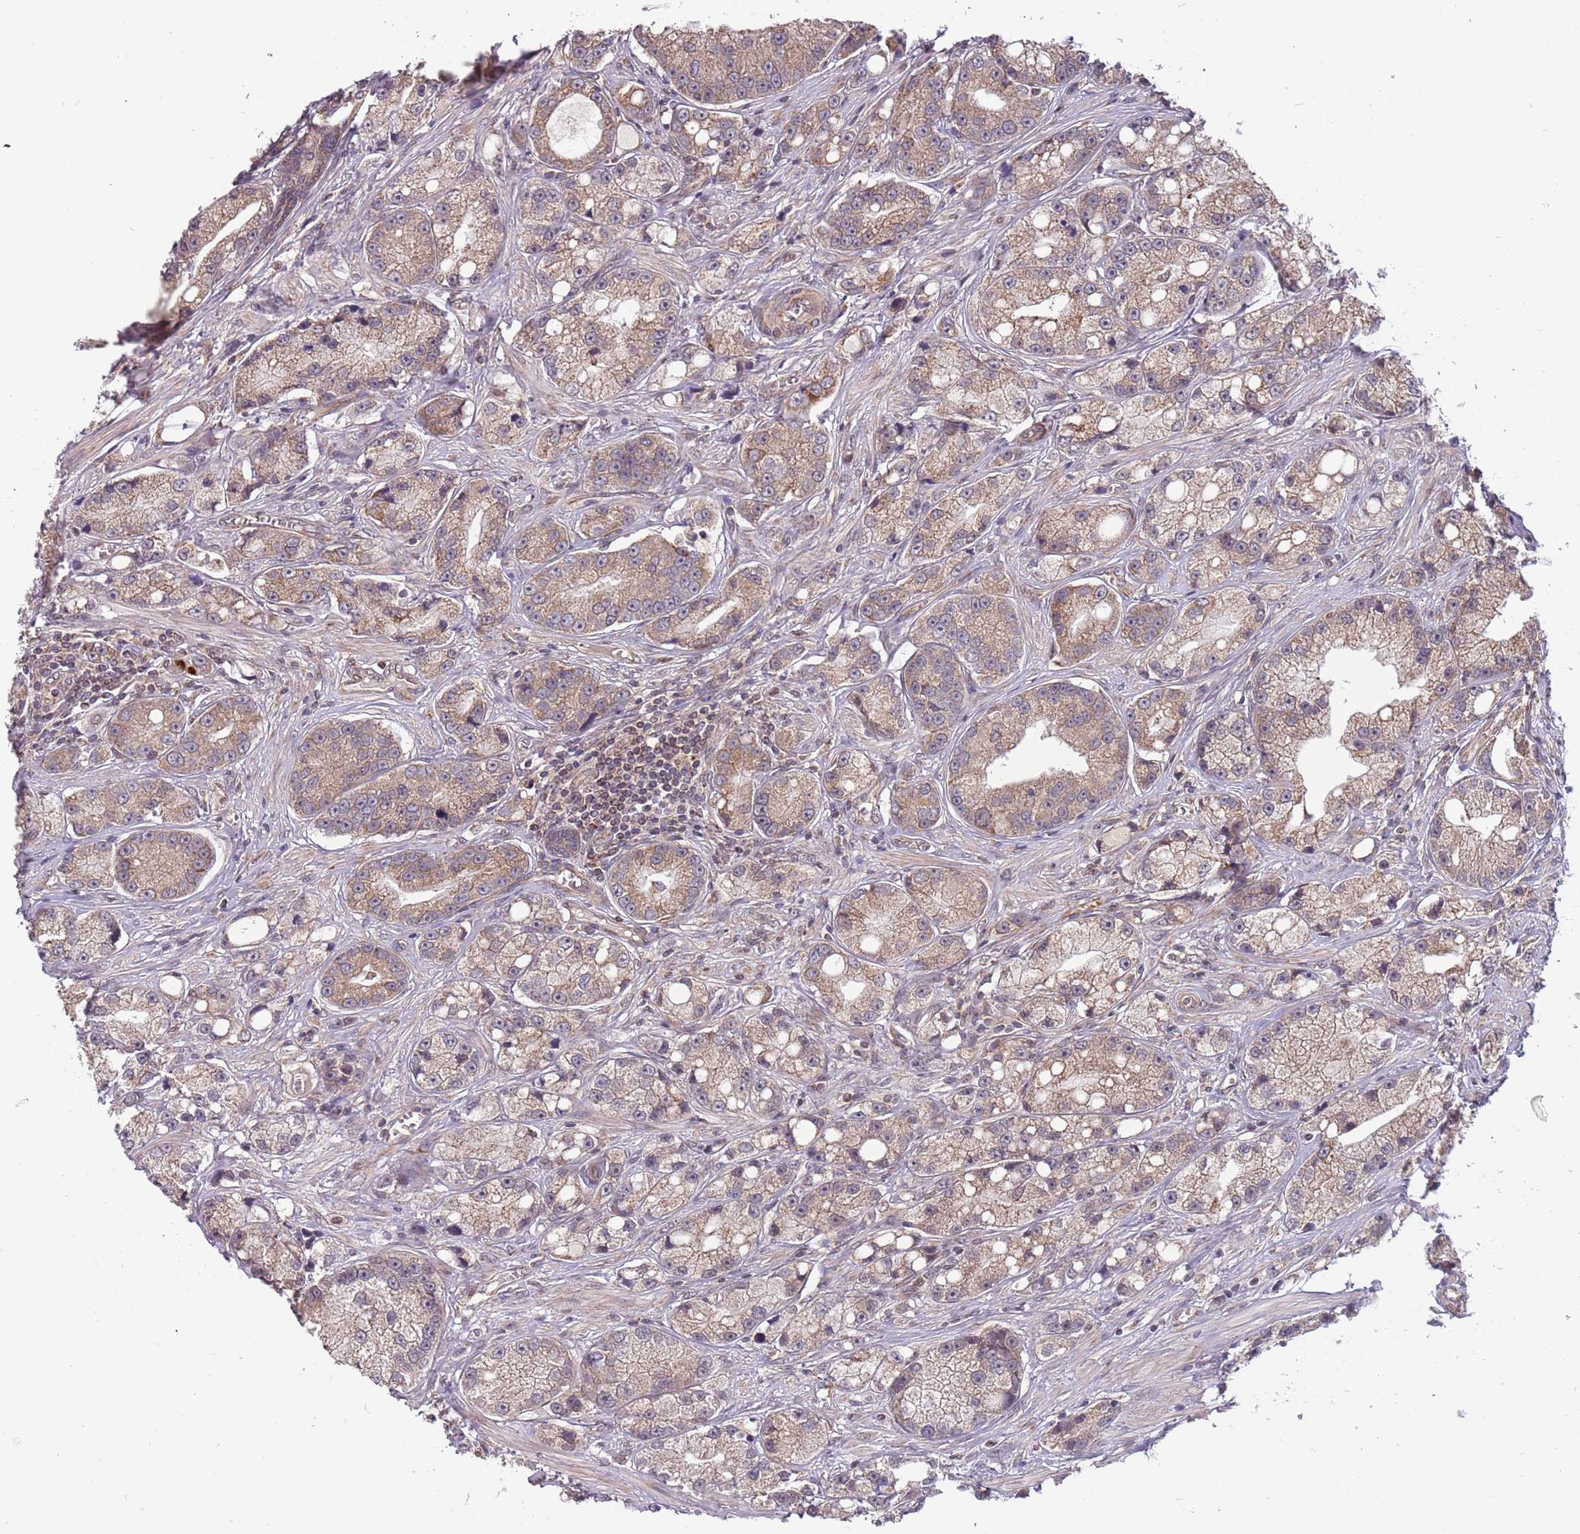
{"staining": {"intensity": "moderate", "quantity": "25%-75%", "location": "cytoplasmic/membranous"}, "tissue": "prostate cancer", "cell_type": "Tumor cells", "image_type": "cancer", "snomed": [{"axis": "morphology", "description": "Adenocarcinoma, High grade"}, {"axis": "topography", "description": "Prostate"}], "caption": "Tumor cells demonstrate medium levels of moderate cytoplasmic/membranous staining in about 25%-75% of cells in human prostate cancer (high-grade adenocarcinoma). (Stains: DAB in brown, nuclei in blue, Microscopy: brightfield microscopy at high magnification).", "gene": "RNF181", "patient": {"sex": "male", "age": 74}}